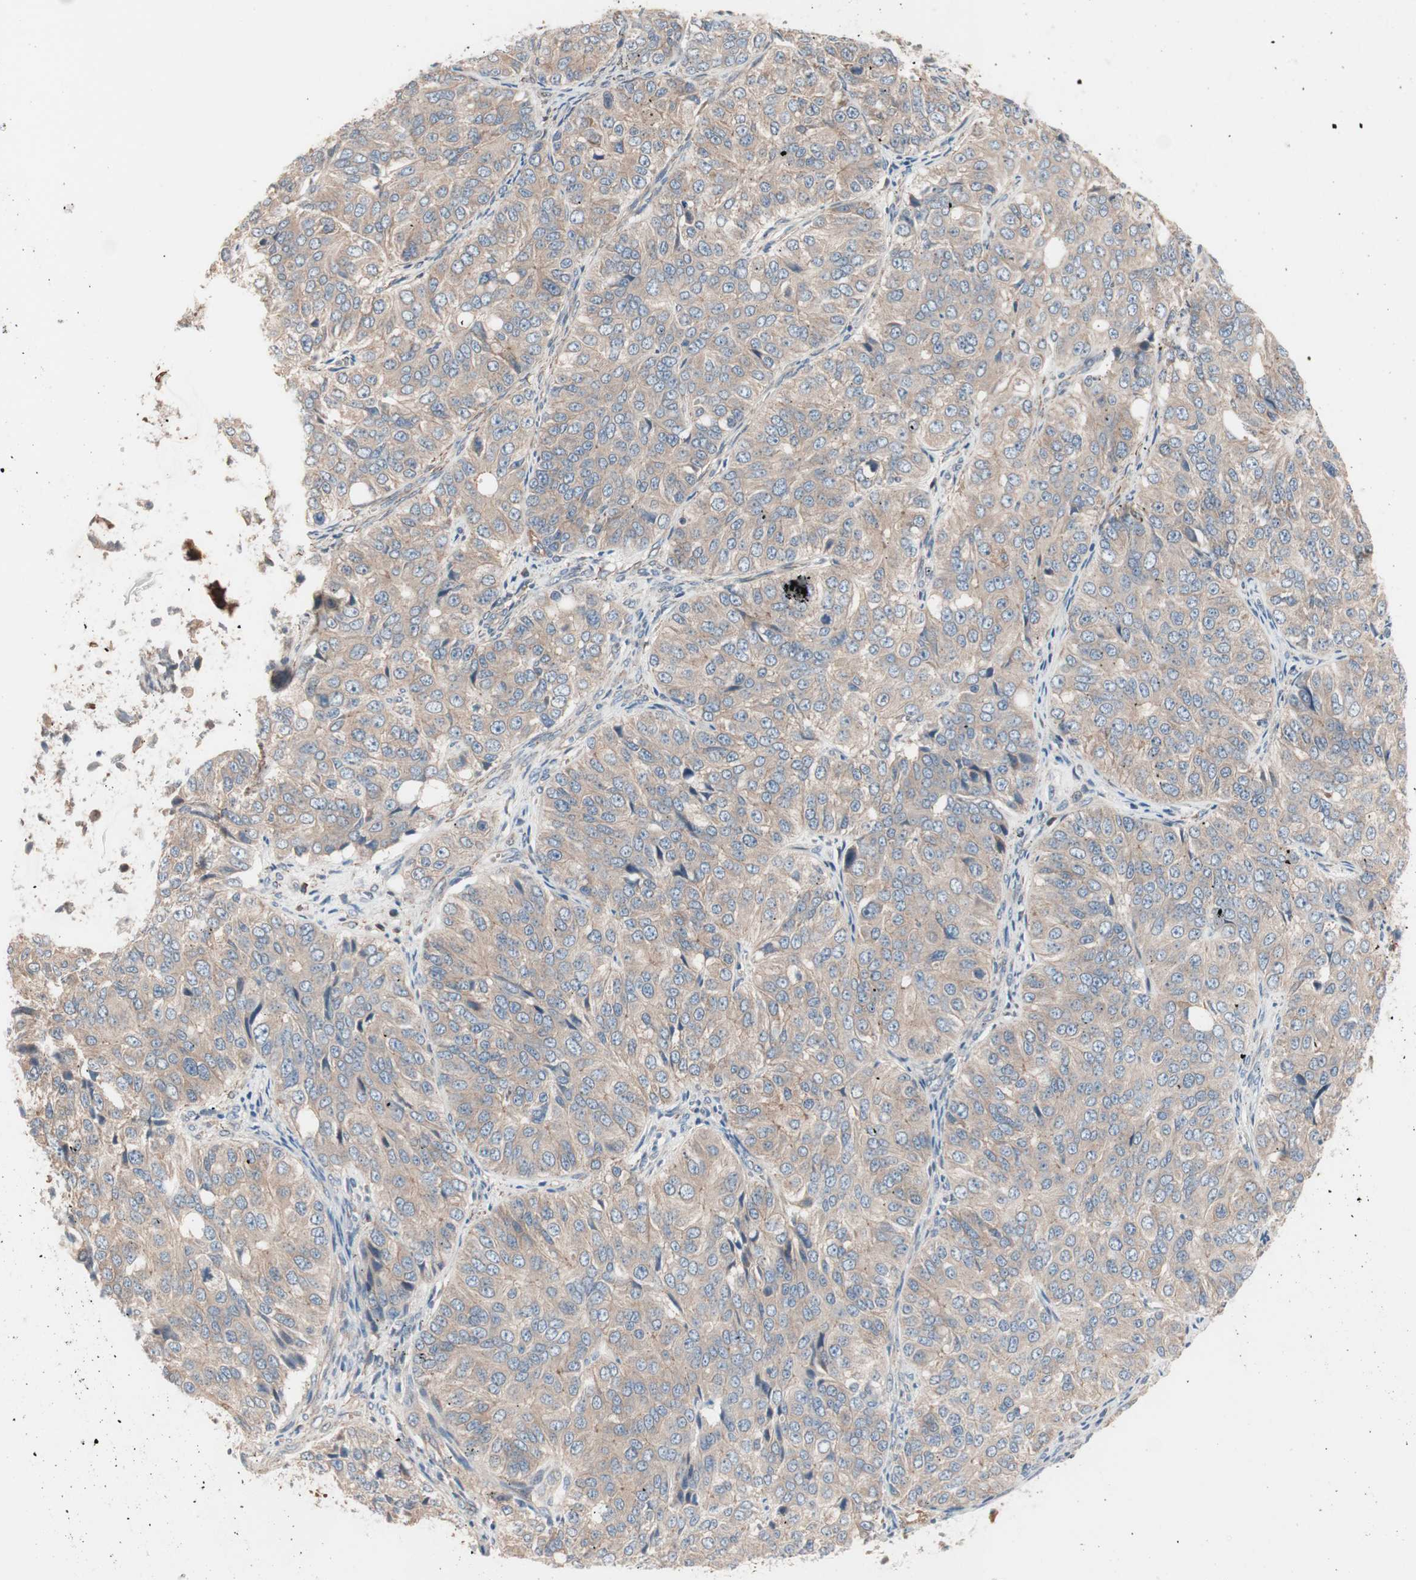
{"staining": {"intensity": "weak", "quantity": ">75%", "location": "cytoplasmic/membranous"}, "tissue": "ovarian cancer", "cell_type": "Tumor cells", "image_type": "cancer", "snomed": [{"axis": "morphology", "description": "Carcinoma, endometroid"}, {"axis": "topography", "description": "Ovary"}], "caption": "Weak cytoplasmic/membranous staining is appreciated in about >75% of tumor cells in ovarian endometroid carcinoma.", "gene": "ALG5", "patient": {"sex": "female", "age": 51}}